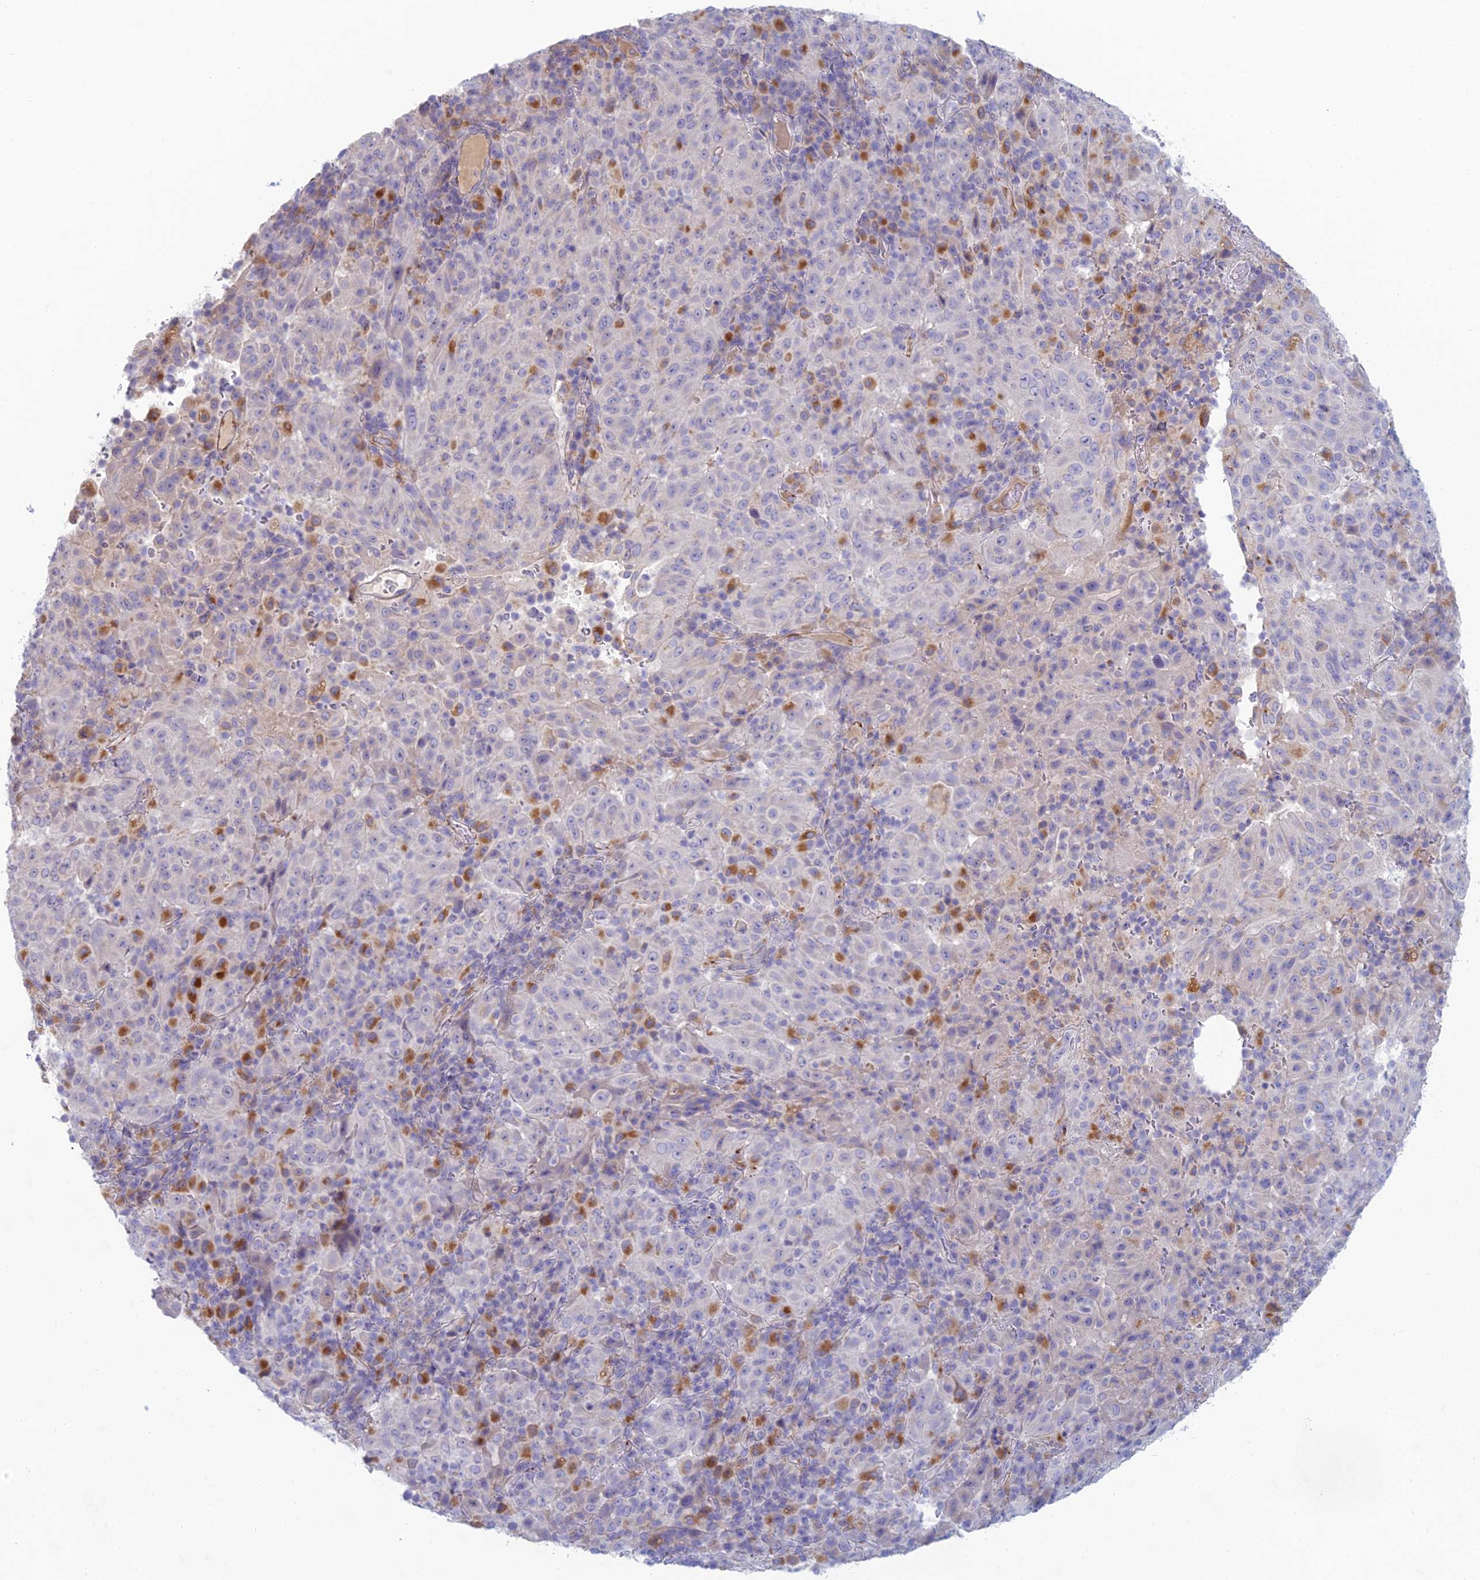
{"staining": {"intensity": "negative", "quantity": "none", "location": "none"}, "tissue": "pancreatic cancer", "cell_type": "Tumor cells", "image_type": "cancer", "snomed": [{"axis": "morphology", "description": "Adenocarcinoma, NOS"}, {"axis": "topography", "description": "Pancreas"}], "caption": "Tumor cells show no significant protein staining in pancreatic adenocarcinoma.", "gene": "FERD3L", "patient": {"sex": "male", "age": 63}}